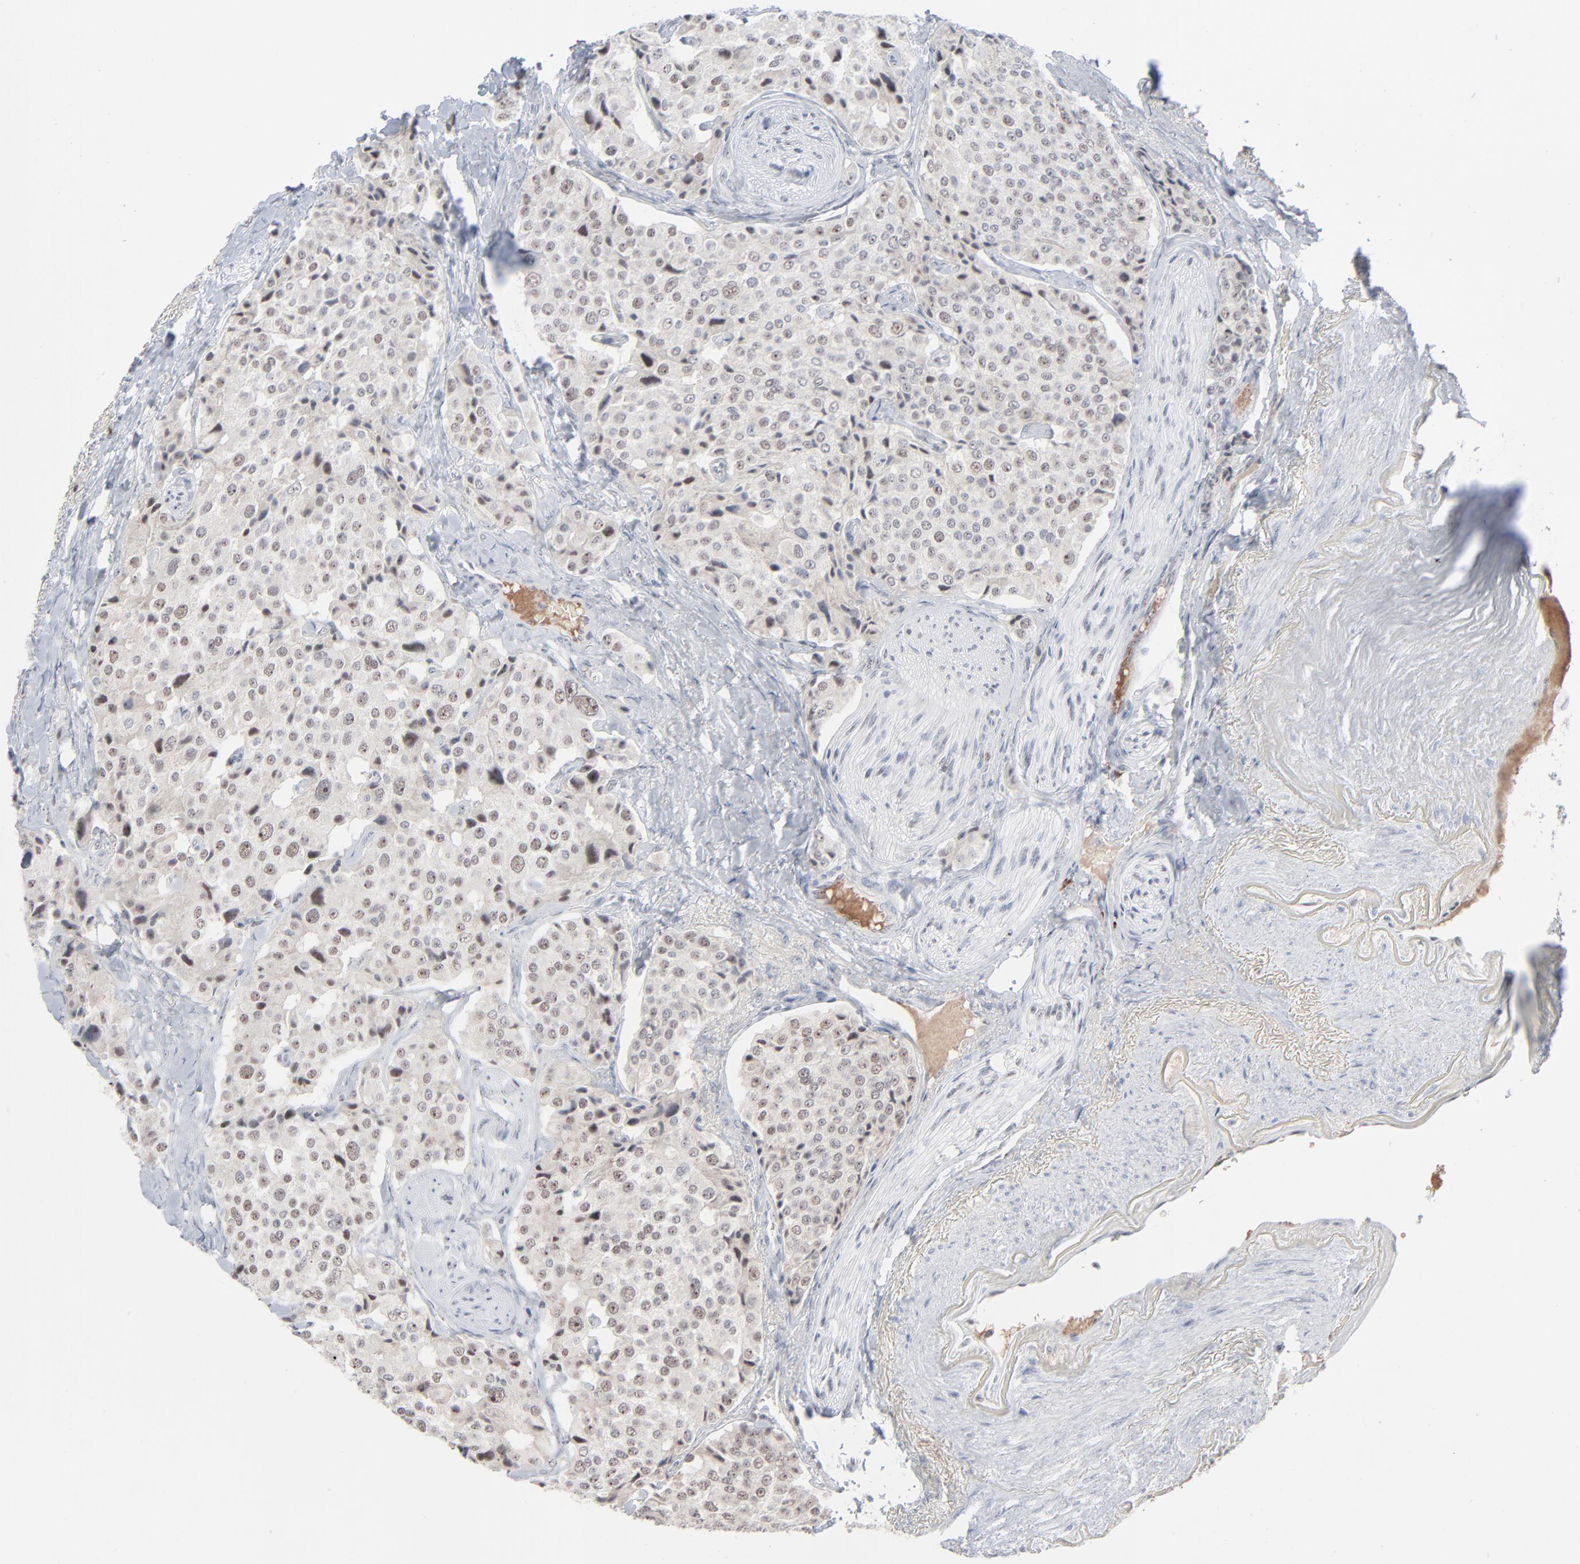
{"staining": {"intensity": "weak", "quantity": "25%-75%", "location": "nuclear"}, "tissue": "carcinoid", "cell_type": "Tumor cells", "image_type": "cancer", "snomed": [{"axis": "morphology", "description": "Carcinoid, malignant, NOS"}, {"axis": "topography", "description": "Colon"}], "caption": "Carcinoid stained with a protein marker exhibits weak staining in tumor cells.", "gene": "MPHOSPH6", "patient": {"sex": "female", "age": 61}}